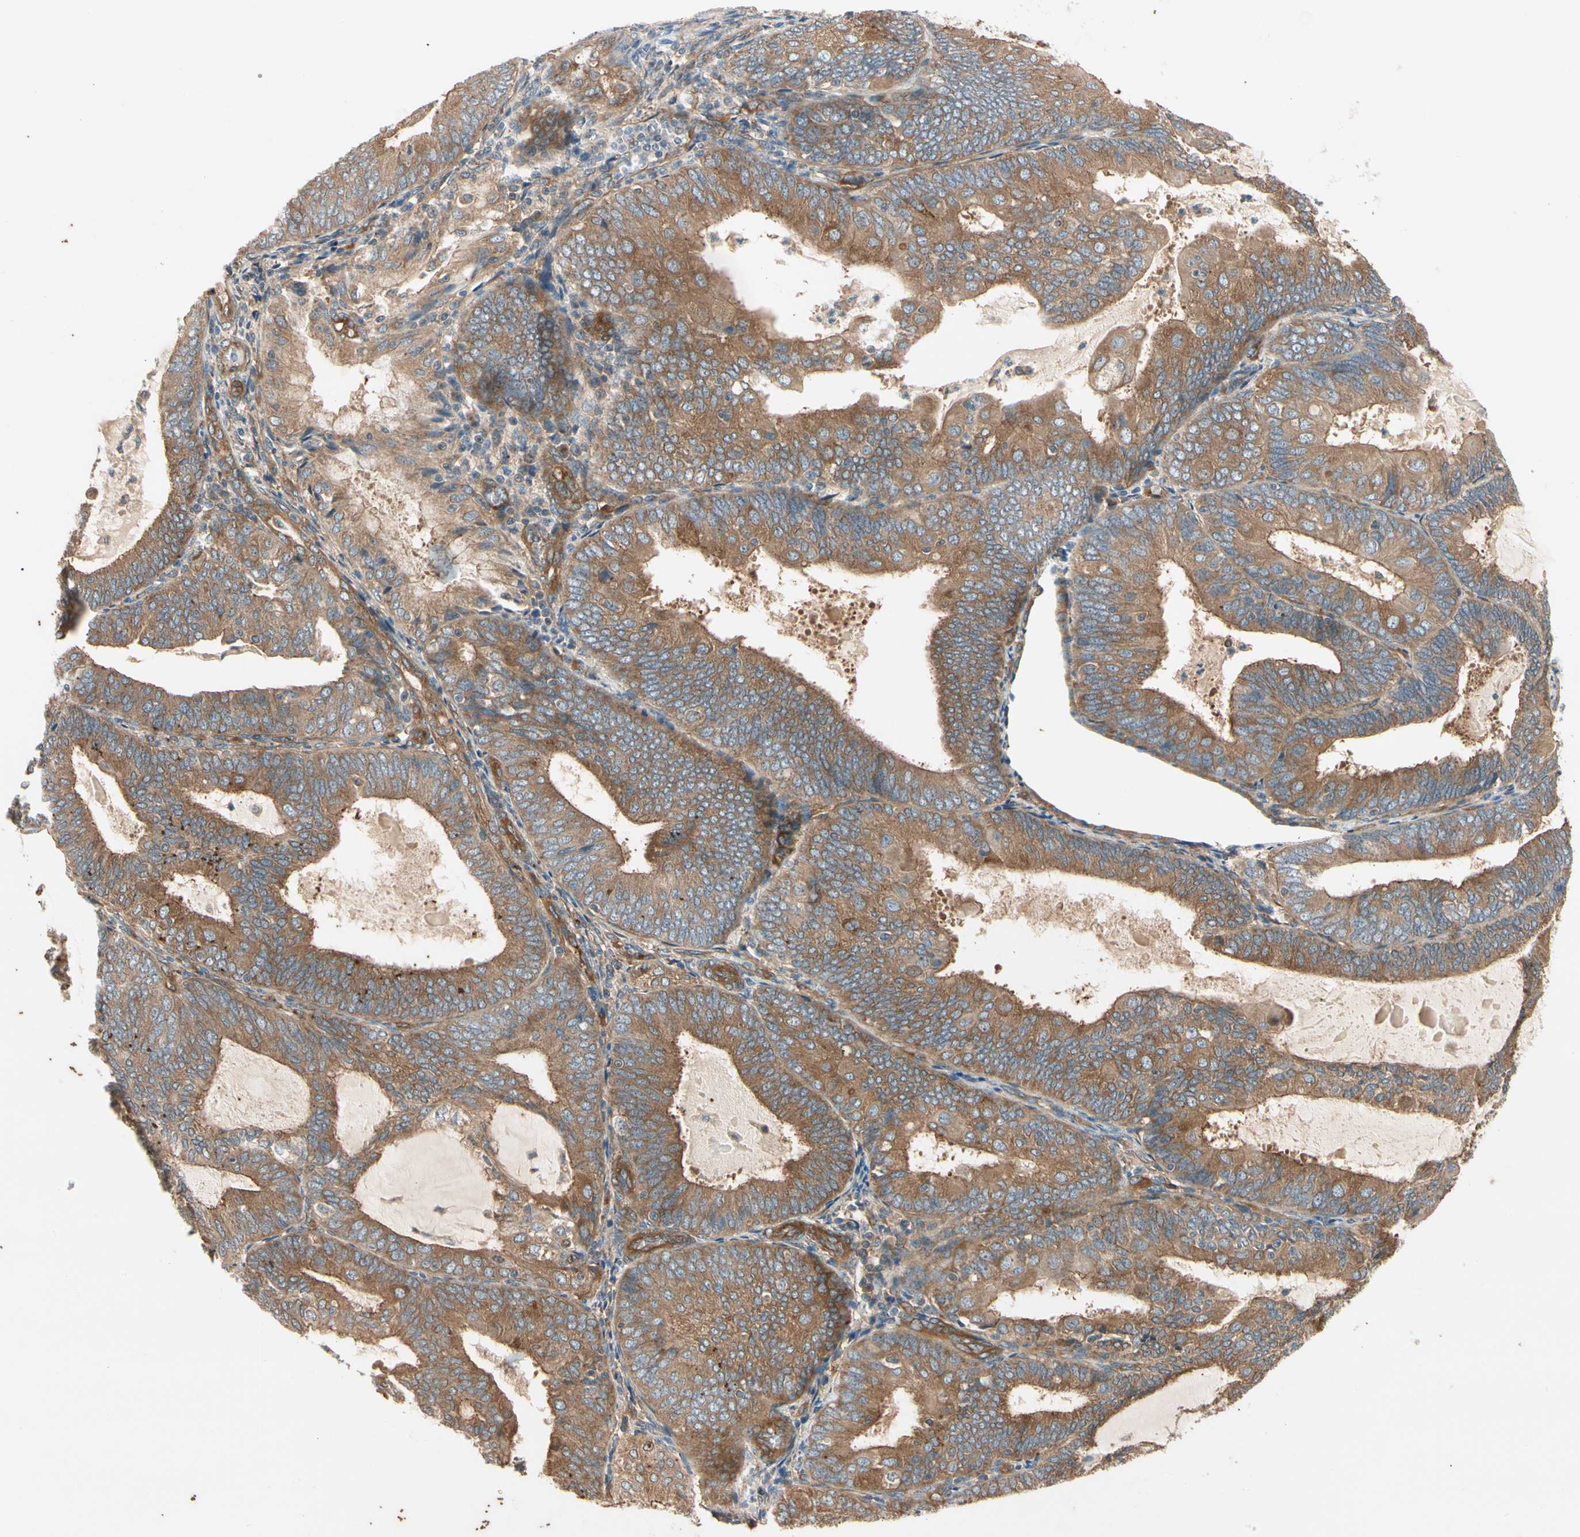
{"staining": {"intensity": "moderate", "quantity": ">75%", "location": "cytoplasmic/membranous"}, "tissue": "endometrial cancer", "cell_type": "Tumor cells", "image_type": "cancer", "snomed": [{"axis": "morphology", "description": "Adenocarcinoma, NOS"}, {"axis": "topography", "description": "Endometrium"}], "caption": "IHC photomicrograph of neoplastic tissue: adenocarcinoma (endometrial) stained using immunohistochemistry (IHC) displays medium levels of moderate protein expression localized specifically in the cytoplasmic/membranous of tumor cells, appearing as a cytoplasmic/membranous brown color.", "gene": "ROCK2", "patient": {"sex": "female", "age": 81}}